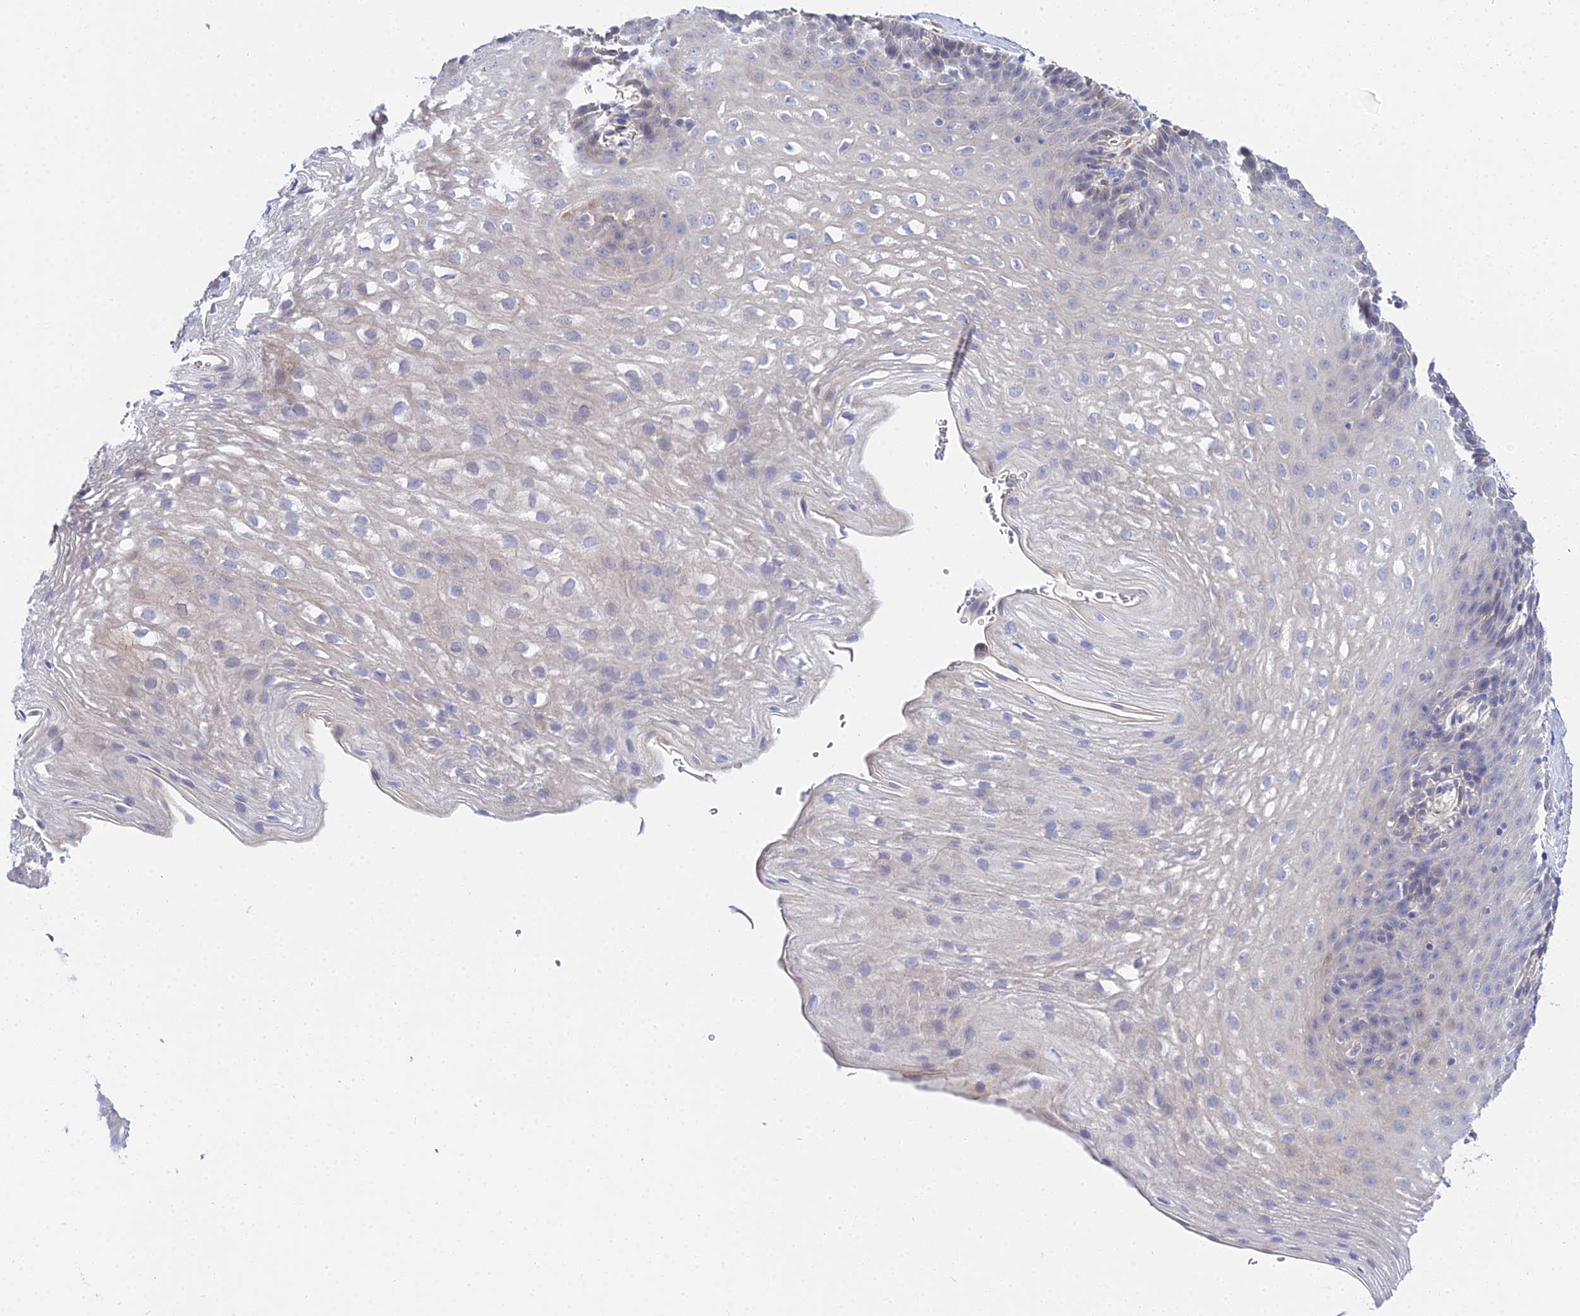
{"staining": {"intensity": "negative", "quantity": "none", "location": "none"}, "tissue": "esophagus", "cell_type": "Squamous epithelial cells", "image_type": "normal", "snomed": [{"axis": "morphology", "description": "Normal tissue, NOS"}, {"axis": "topography", "description": "Esophagus"}], "caption": "High power microscopy micrograph of an IHC histopathology image of benign esophagus, revealing no significant positivity in squamous epithelial cells.", "gene": "APOBEC3H", "patient": {"sex": "female", "age": 66}}